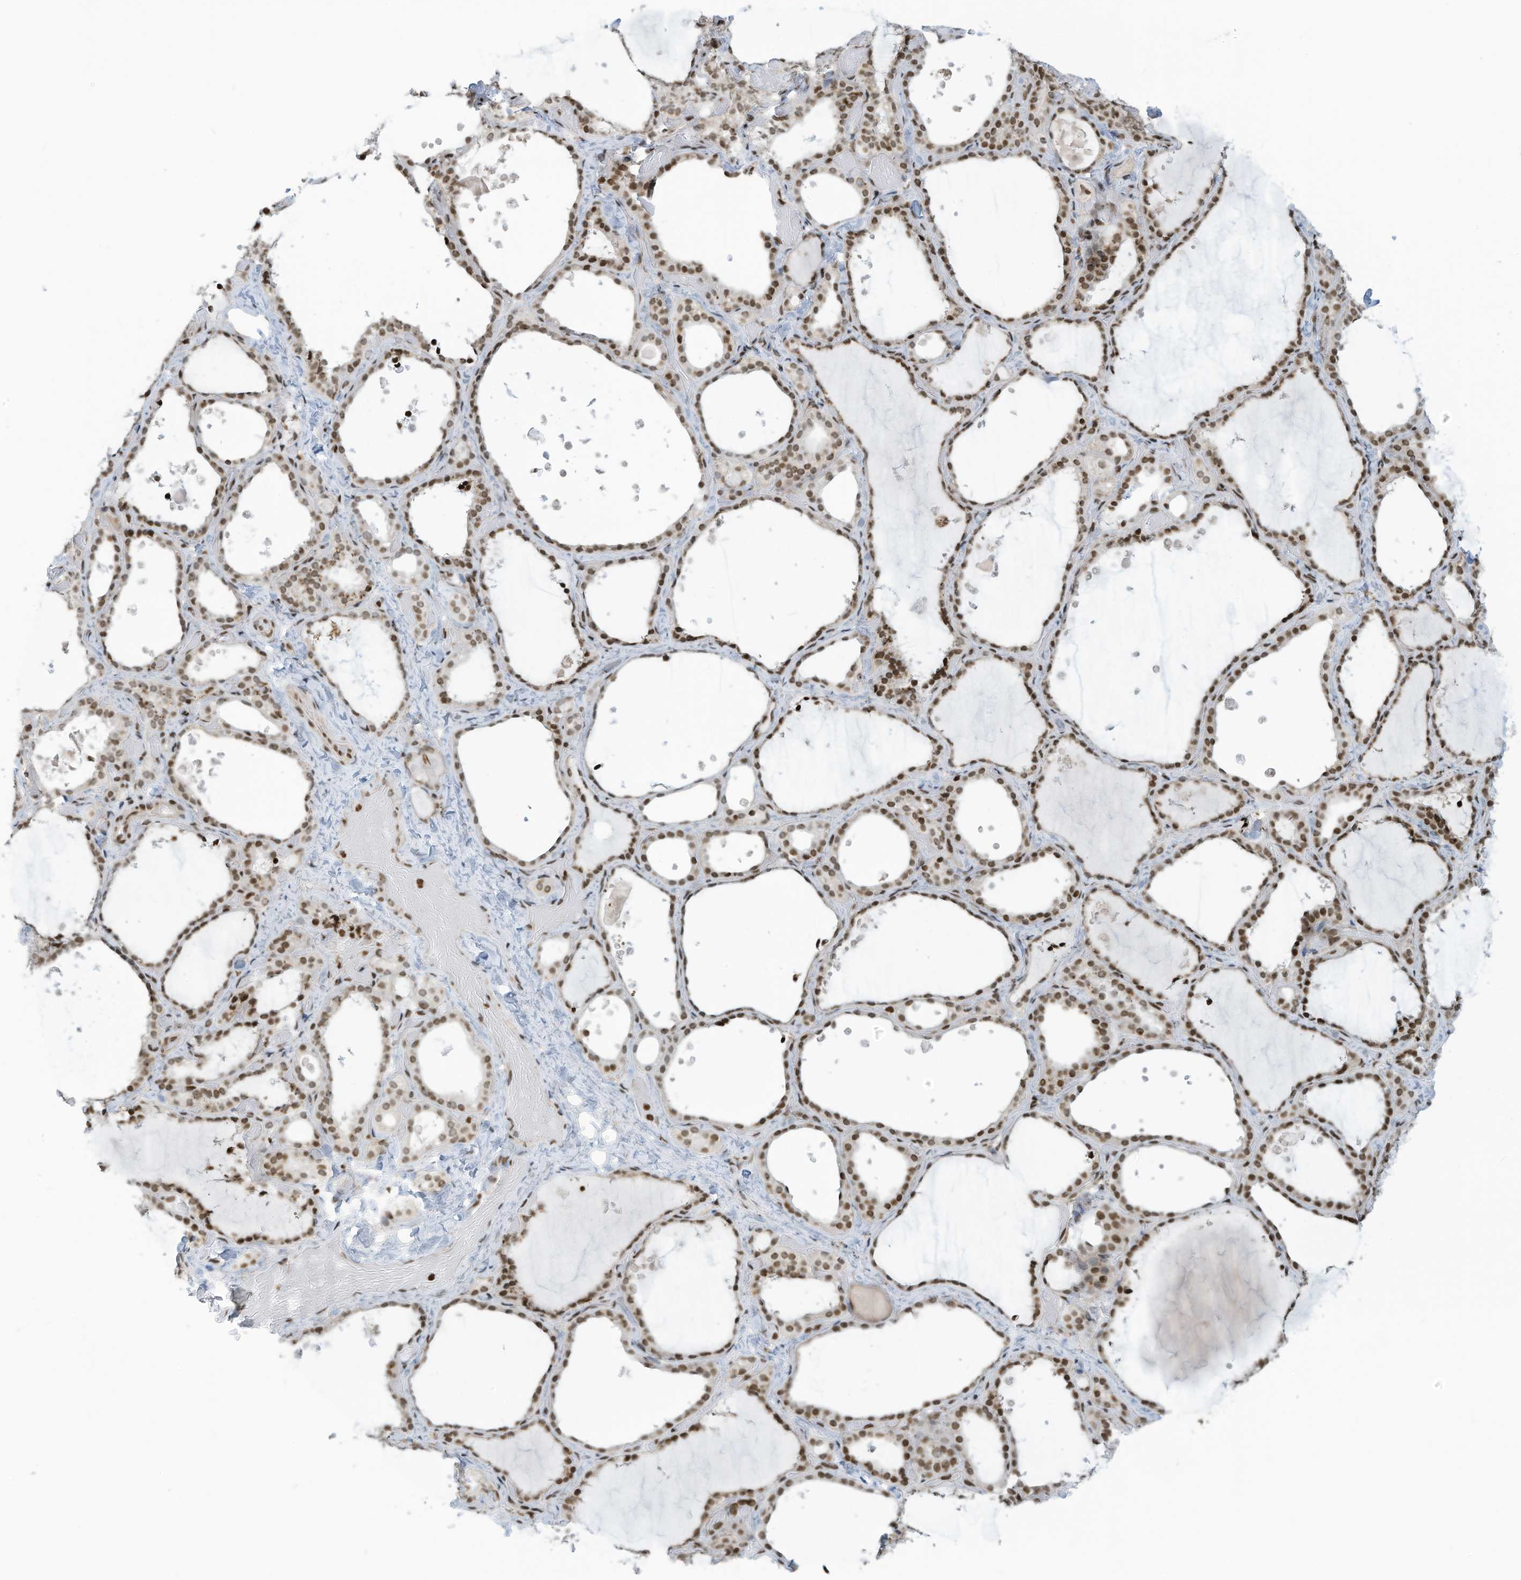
{"staining": {"intensity": "moderate", "quantity": ">75%", "location": "nuclear"}, "tissue": "thyroid gland", "cell_type": "Glandular cells", "image_type": "normal", "snomed": [{"axis": "morphology", "description": "Normal tissue, NOS"}, {"axis": "topography", "description": "Thyroid gland"}], "caption": "IHC photomicrograph of benign thyroid gland stained for a protein (brown), which demonstrates medium levels of moderate nuclear staining in about >75% of glandular cells.", "gene": "ADI1", "patient": {"sex": "female", "age": 44}}